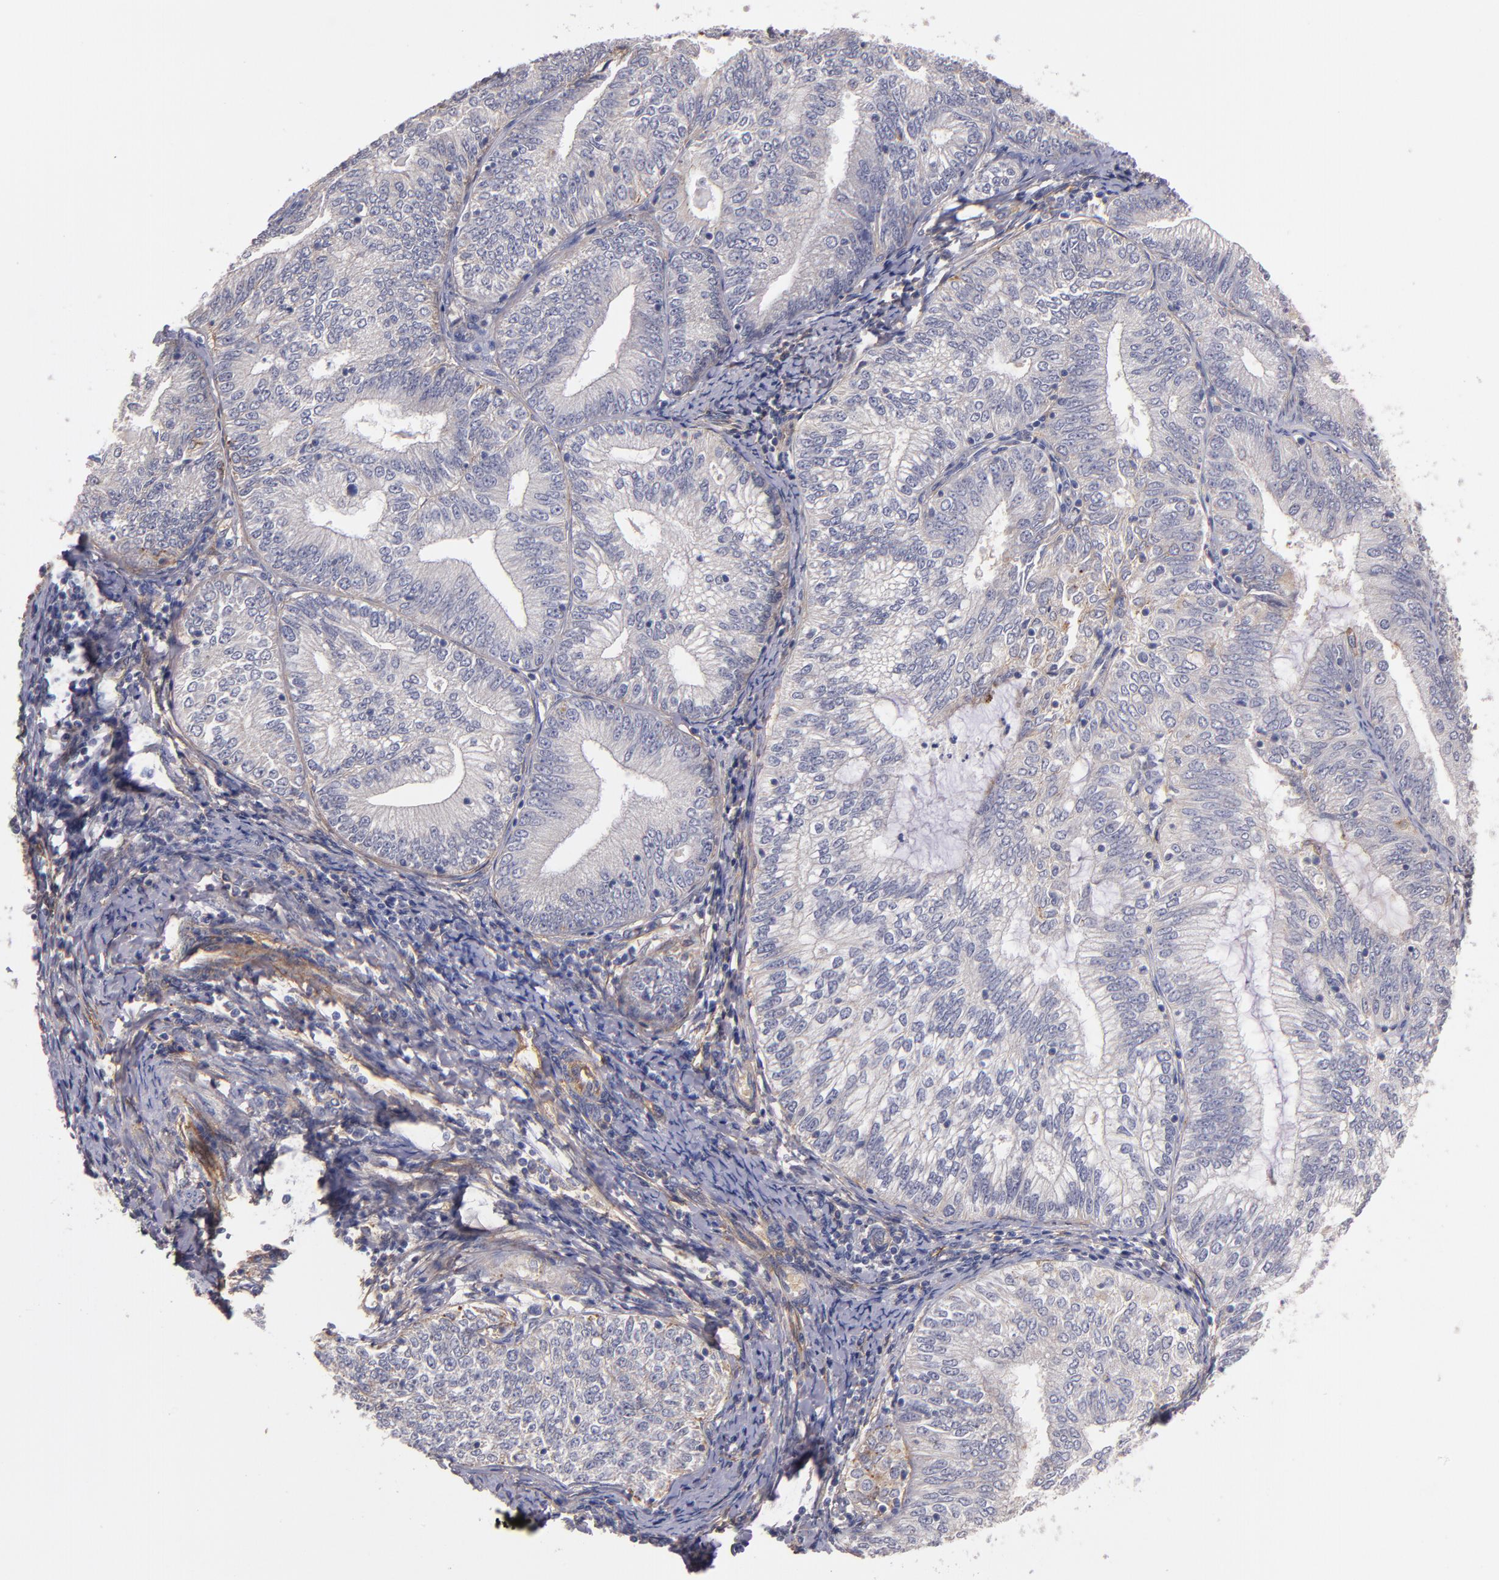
{"staining": {"intensity": "weak", "quantity": "<25%", "location": "cytoplasmic/membranous"}, "tissue": "endometrial cancer", "cell_type": "Tumor cells", "image_type": "cancer", "snomed": [{"axis": "morphology", "description": "Adenocarcinoma, NOS"}, {"axis": "topography", "description": "Endometrium"}], "caption": "Human endometrial adenocarcinoma stained for a protein using immunohistochemistry exhibits no positivity in tumor cells.", "gene": "PLSCR4", "patient": {"sex": "female", "age": 69}}